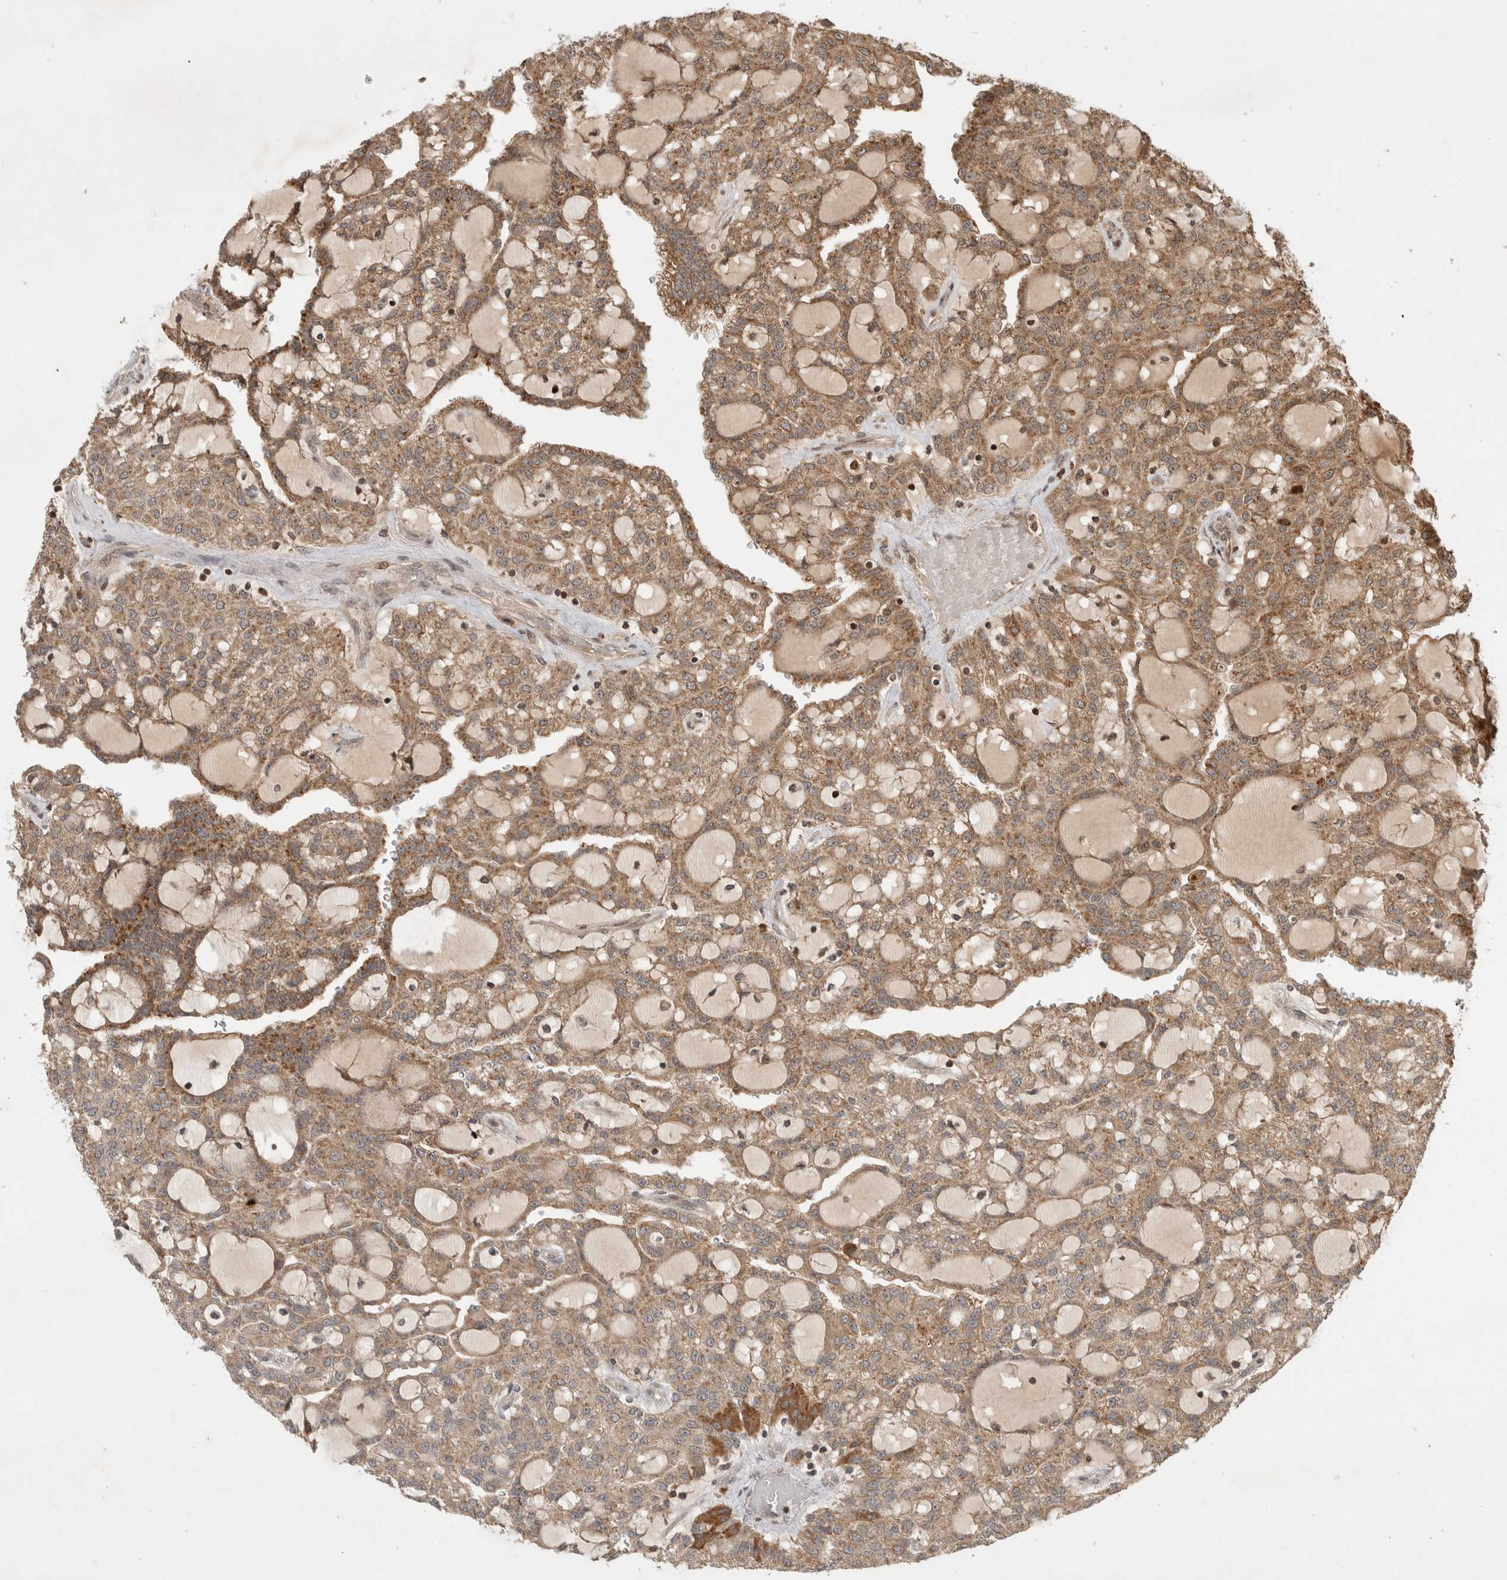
{"staining": {"intensity": "moderate", "quantity": ">75%", "location": "cytoplasmic/membranous"}, "tissue": "renal cancer", "cell_type": "Tumor cells", "image_type": "cancer", "snomed": [{"axis": "morphology", "description": "Adenocarcinoma, NOS"}, {"axis": "topography", "description": "Kidney"}], "caption": "Tumor cells reveal medium levels of moderate cytoplasmic/membranous expression in about >75% of cells in renal cancer (adenocarcinoma). Nuclei are stained in blue.", "gene": "FAM221A", "patient": {"sex": "male", "age": 63}}